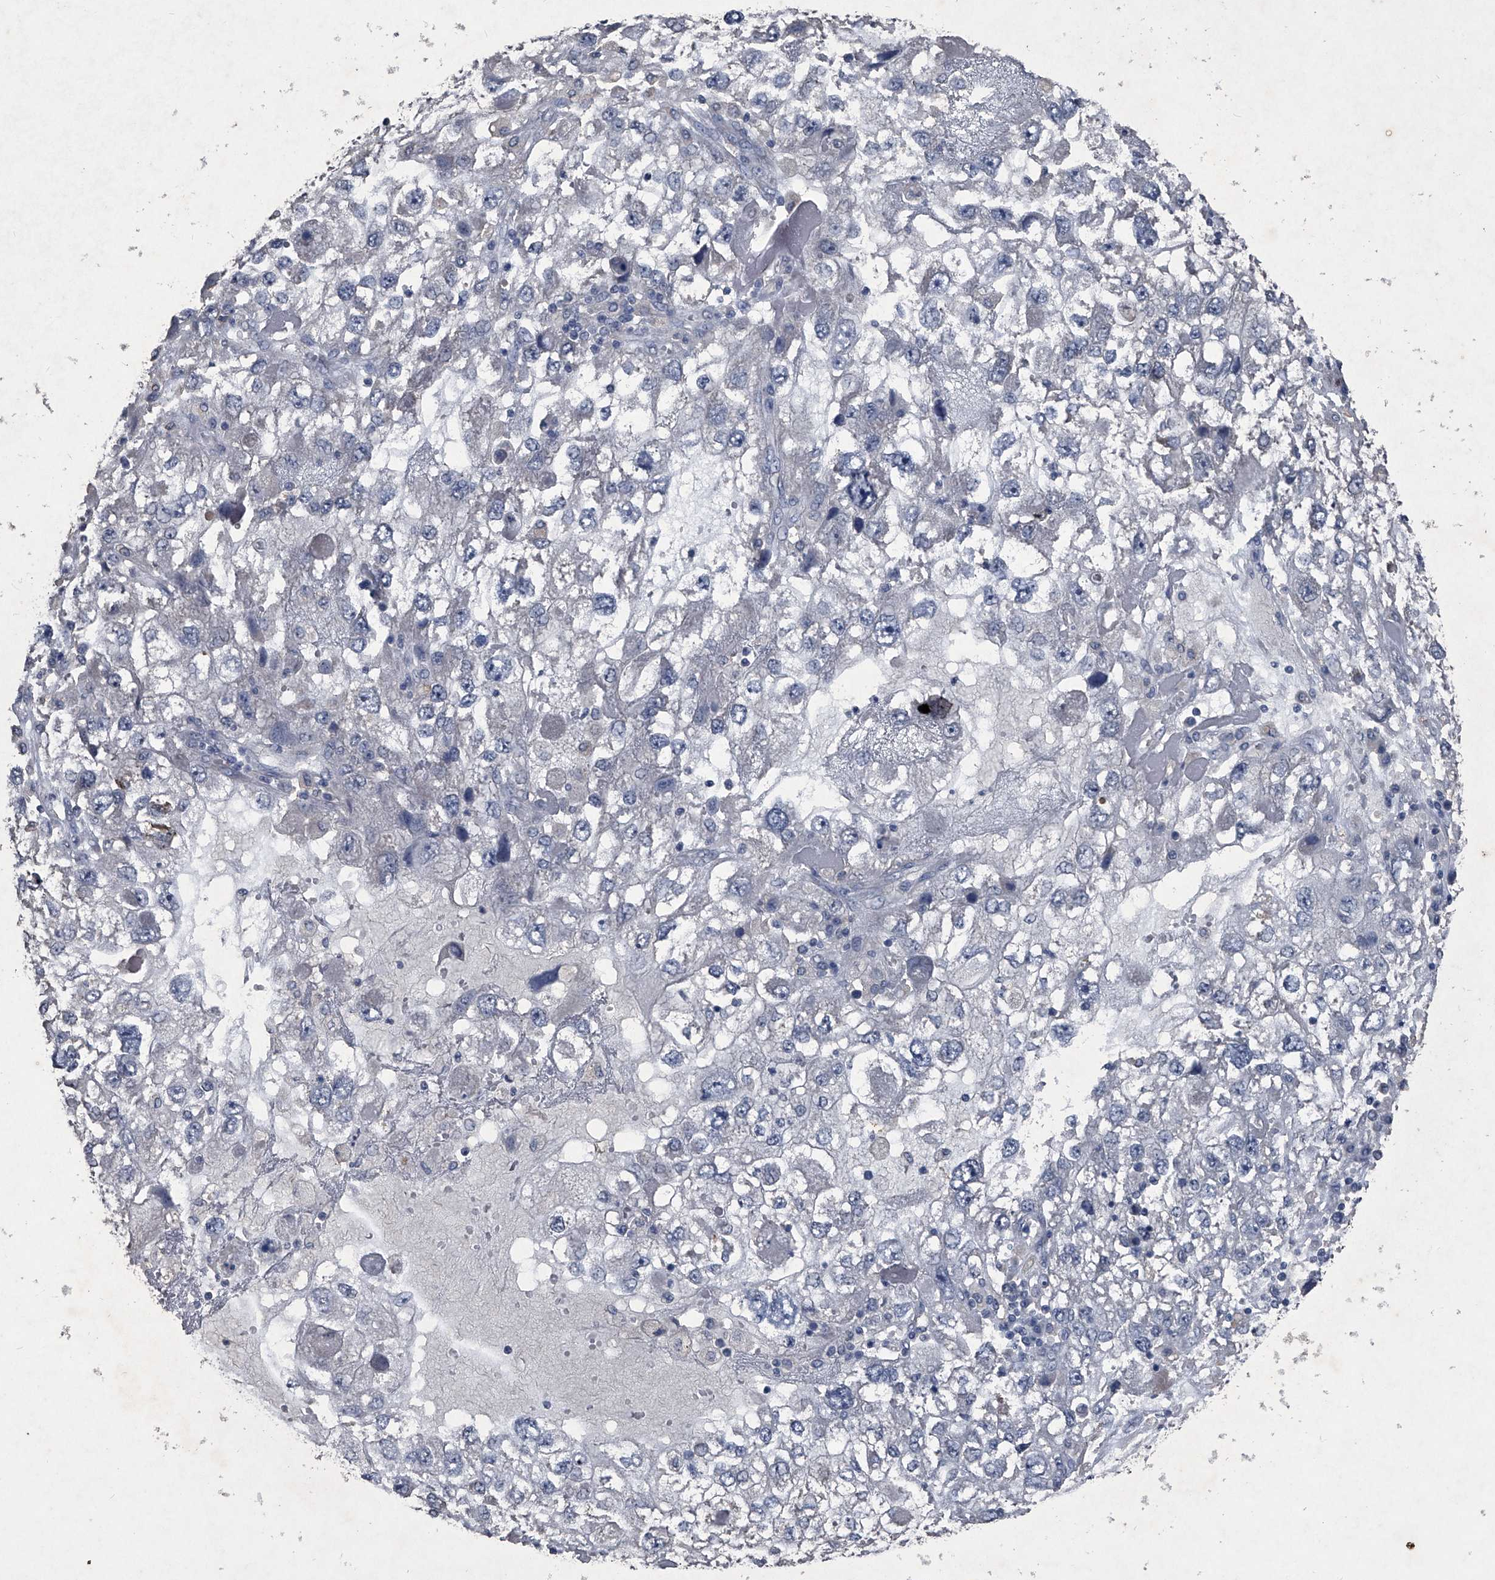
{"staining": {"intensity": "negative", "quantity": "none", "location": "none"}, "tissue": "endometrial cancer", "cell_type": "Tumor cells", "image_type": "cancer", "snomed": [{"axis": "morphology", "description": "Adenocarcinoma, NOS"}, {"axis": "topography", "description": "Endometrium"}], "caption": "DAB immunohistochemical staining of human adenocarcinoma (endometrial) reveals no significant expression in tumor cells. (DAB IHC with hematoxylin counter stain).", "gene": "MAPKAP1", "patient": {"sex": "female", "age": 49}}